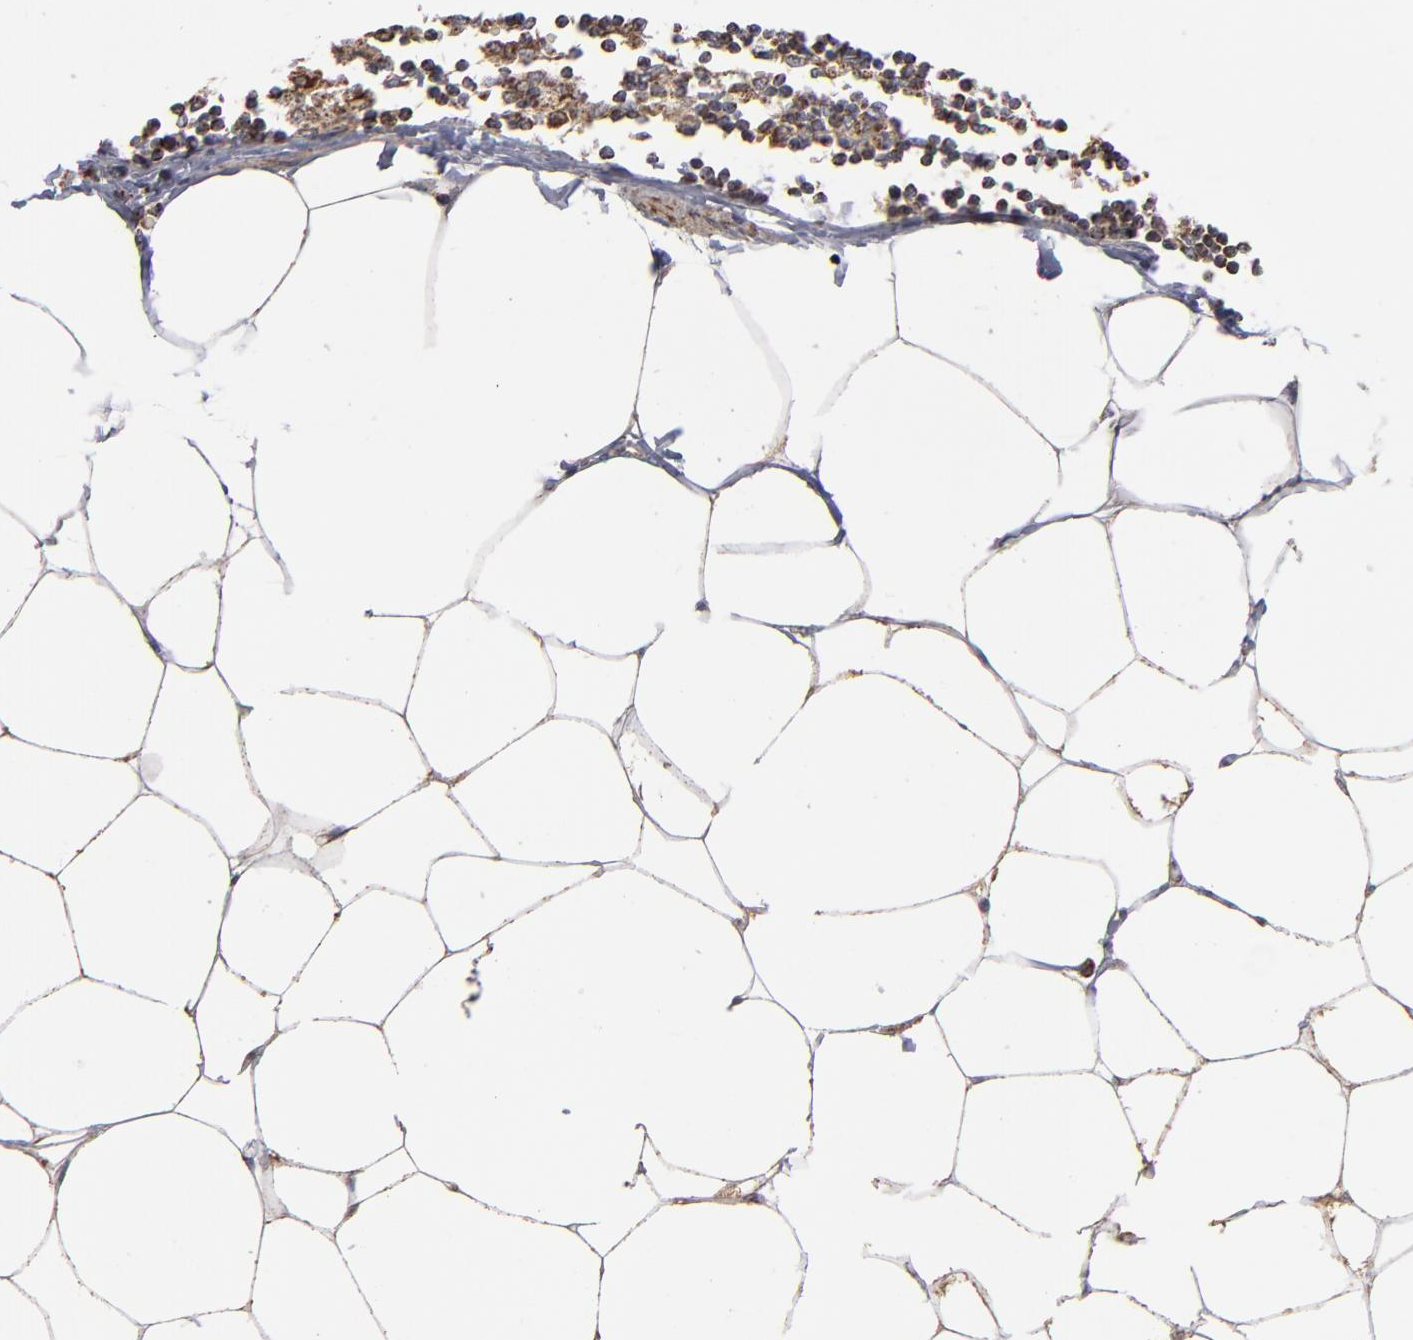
{"staining": {"intensity": "weak", "quantity": "25%-75%", "location": "cytoplasmic/membranous"}, "tissue": "adipose tissue", "cell_type": "Adipocytes", "image_type": "normal", "snomed": [{"axis": "morphology", "description": "Normal tissue, NOS"}, {"axis": "morphology", "description": "Adenocarcinoma, NOS"}, {"axis": "topography", "description": "Colon"}, {"axis": "topography", "description": "Peripheral nerve tissue"}], "caption": "Approximately 25%-75% of adipocytes in unremarkable adipose tissue display weak cytoplasmic/membranous protein staining as visualized by brown immunohistochemical staining.", "gene": "MIPOL1", "patient": {"sex": "male", "age": 14}}